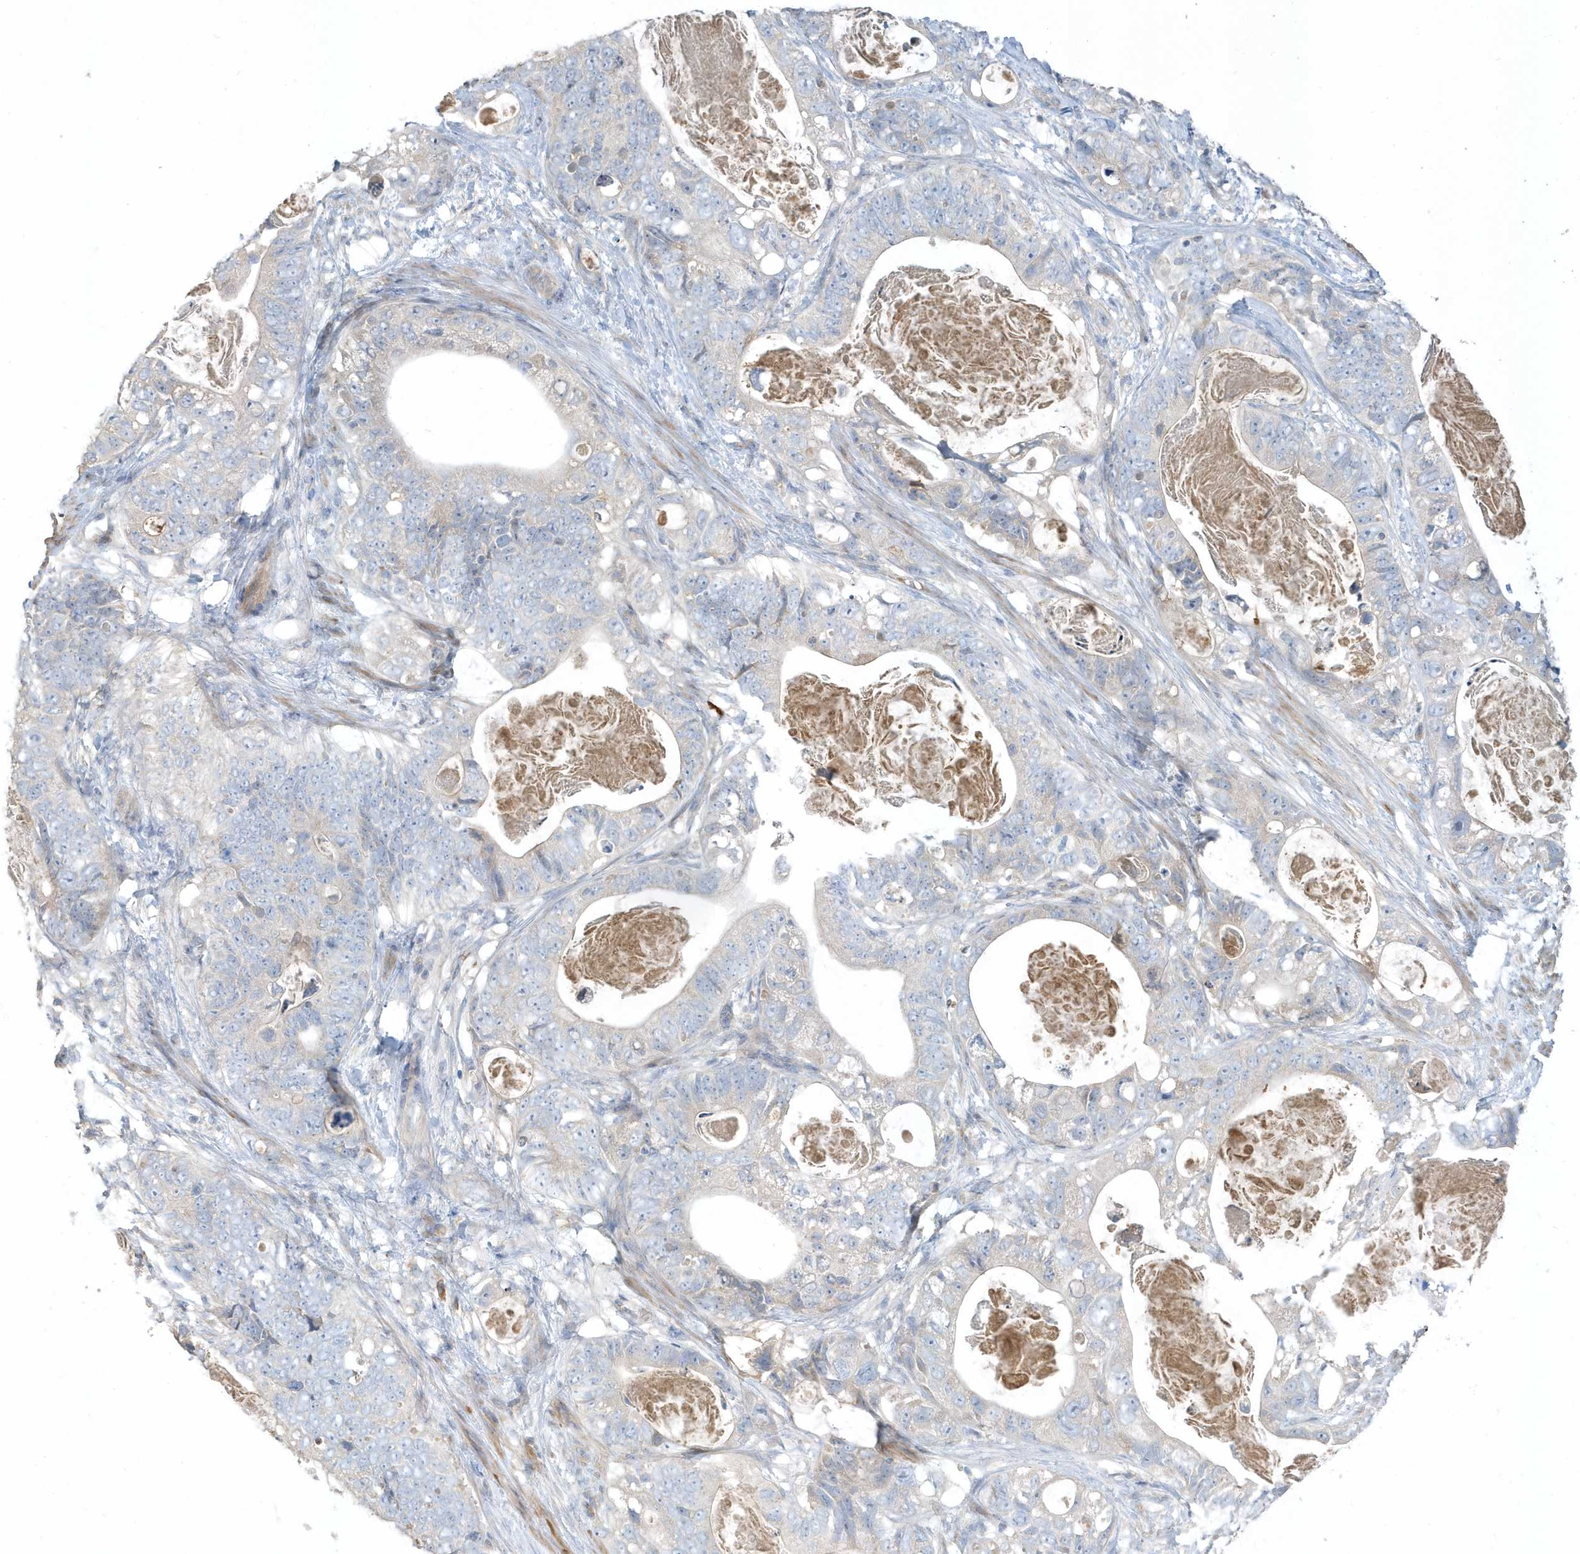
{"staining": {"intensity": "negative", "quantity": "none", "location": "none"}, "tissue": "stomach cancer", "cell_type": "Tumor cells", "image_type": "cancer", "snomed": [{"axis": "morphology", "description": "Normal tissue, NOS"}, {"axis": "morphology", "description": "Adenocarcinoma, NOS"}, {"axis": "topography", "description": "Stomach"}], "caption": "The photomicrograph exhibits no significant expression in tumor cells of adenocarcinoma (stomach).", "gene": "USP53", "patient": {"sex": "female", "age": 89}}